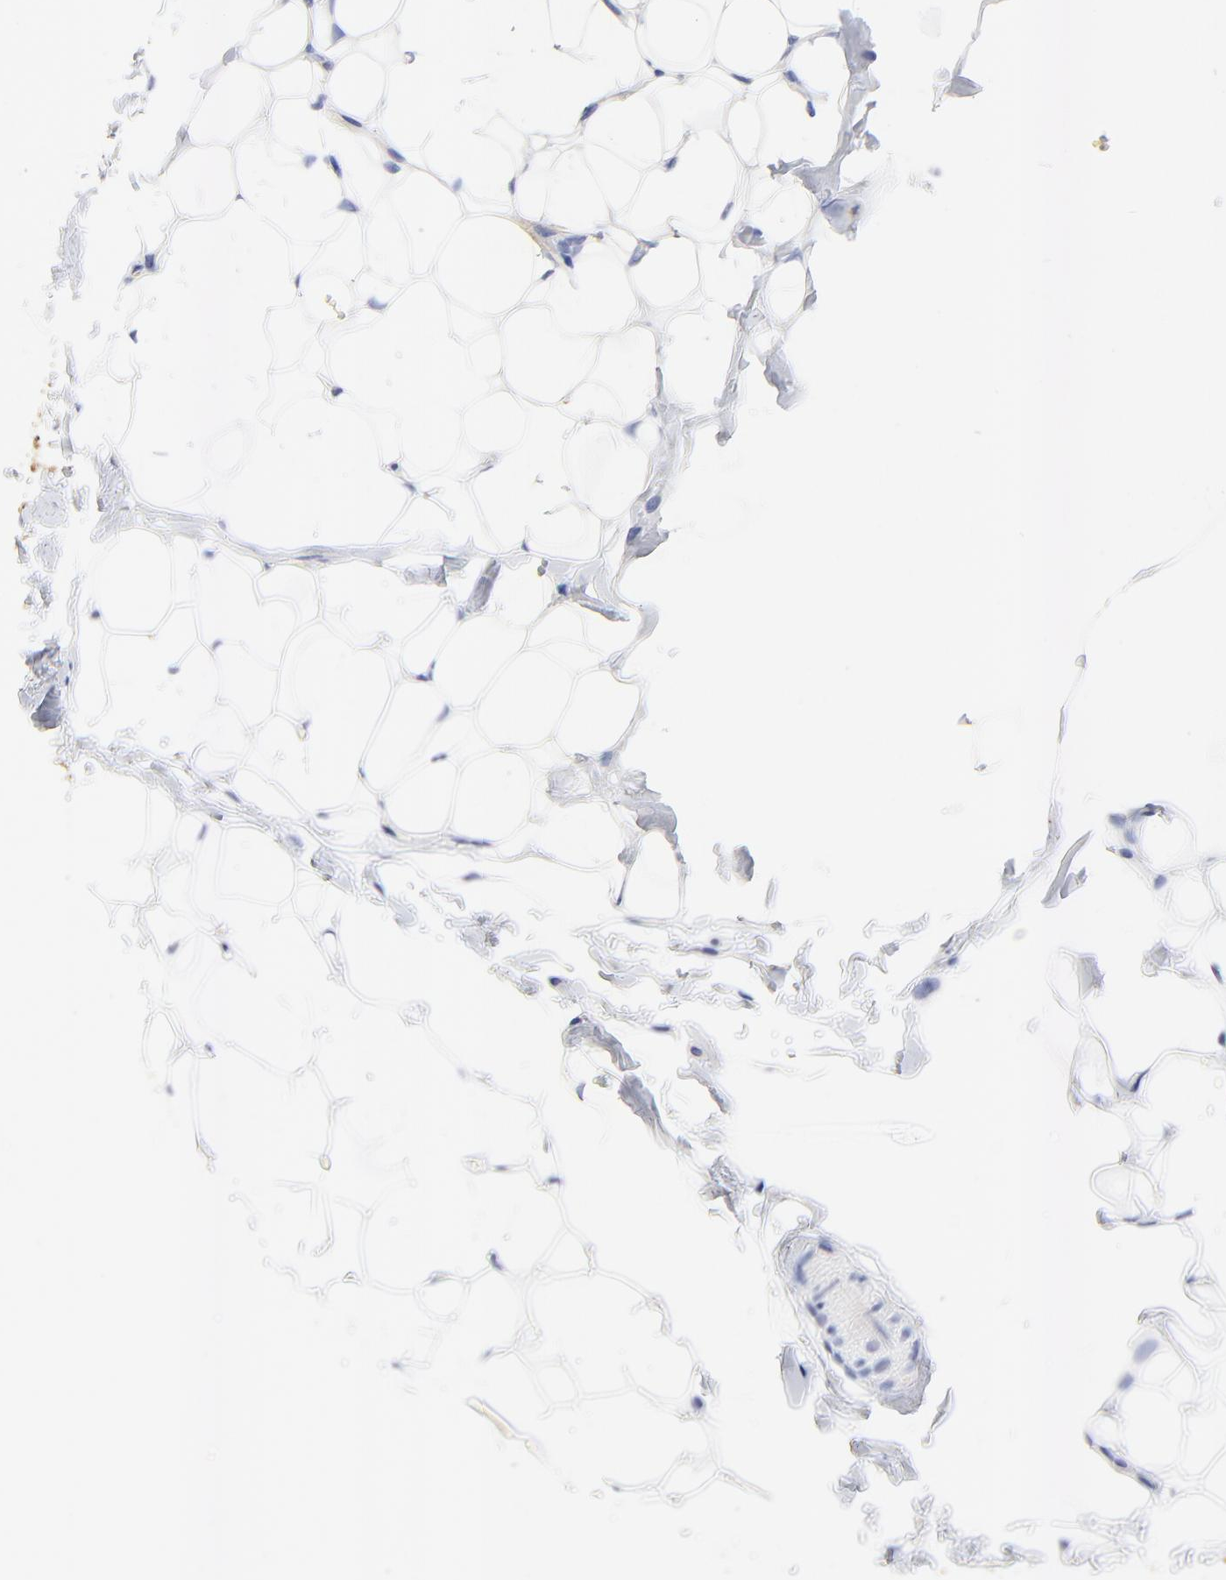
{"staining": {"intensity": "negative", "quantity": "none", "location": "none"}, "tissue": "adipose tissue", "cell_type": "Adipocytes", "image_type": "normal", "snomed": [{"axis": "morphology", "description": "Normal tissue, NOS"}, {"axis": "topography", "description": "Soft tissue"}], "caption": "Adipocytes are negative for brown protein staining in normal adipose tissue. The staining is performed using DAB brown chromogen with nuclei counter-stained in using hematoxylin.", "gene": "FAM117B", "patient": {"sex": "male", "age": 26}}